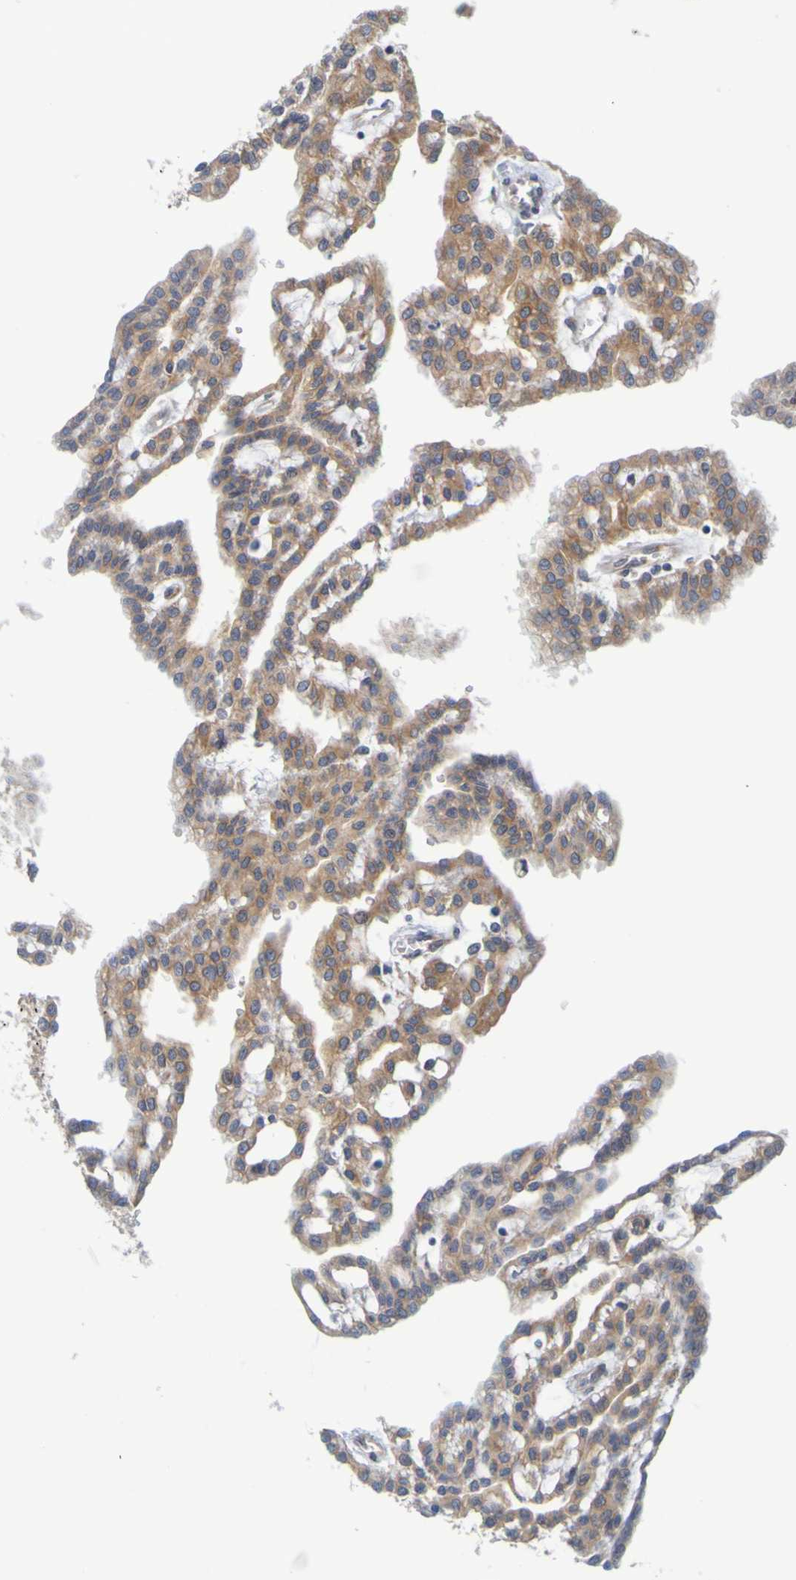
{"staining": {"intensity": "moderate", "quantity": ">75%", "location": "cytoplasmic/membranous"}, "tissue": "renal cancer", "cell_type": "Tumor cells", "image_type": "cancer", "snomed": [{"axis": "morphology", "description": "Adenocarcinoma, NOS"}, {"axis": "topography", "description": "Kidney"}], "caption": "Renal cancer stained with IHC demonstrates moderate cytoplasmic/membranous positivity in about >75% of tumor cells. The staining is performed using DAB brown chromogen to label protein expression. The nuclei are counter-stained blue using hematoxylin.", "gene": "SIL1", "patient": {"sex": "male", "age": 63}}